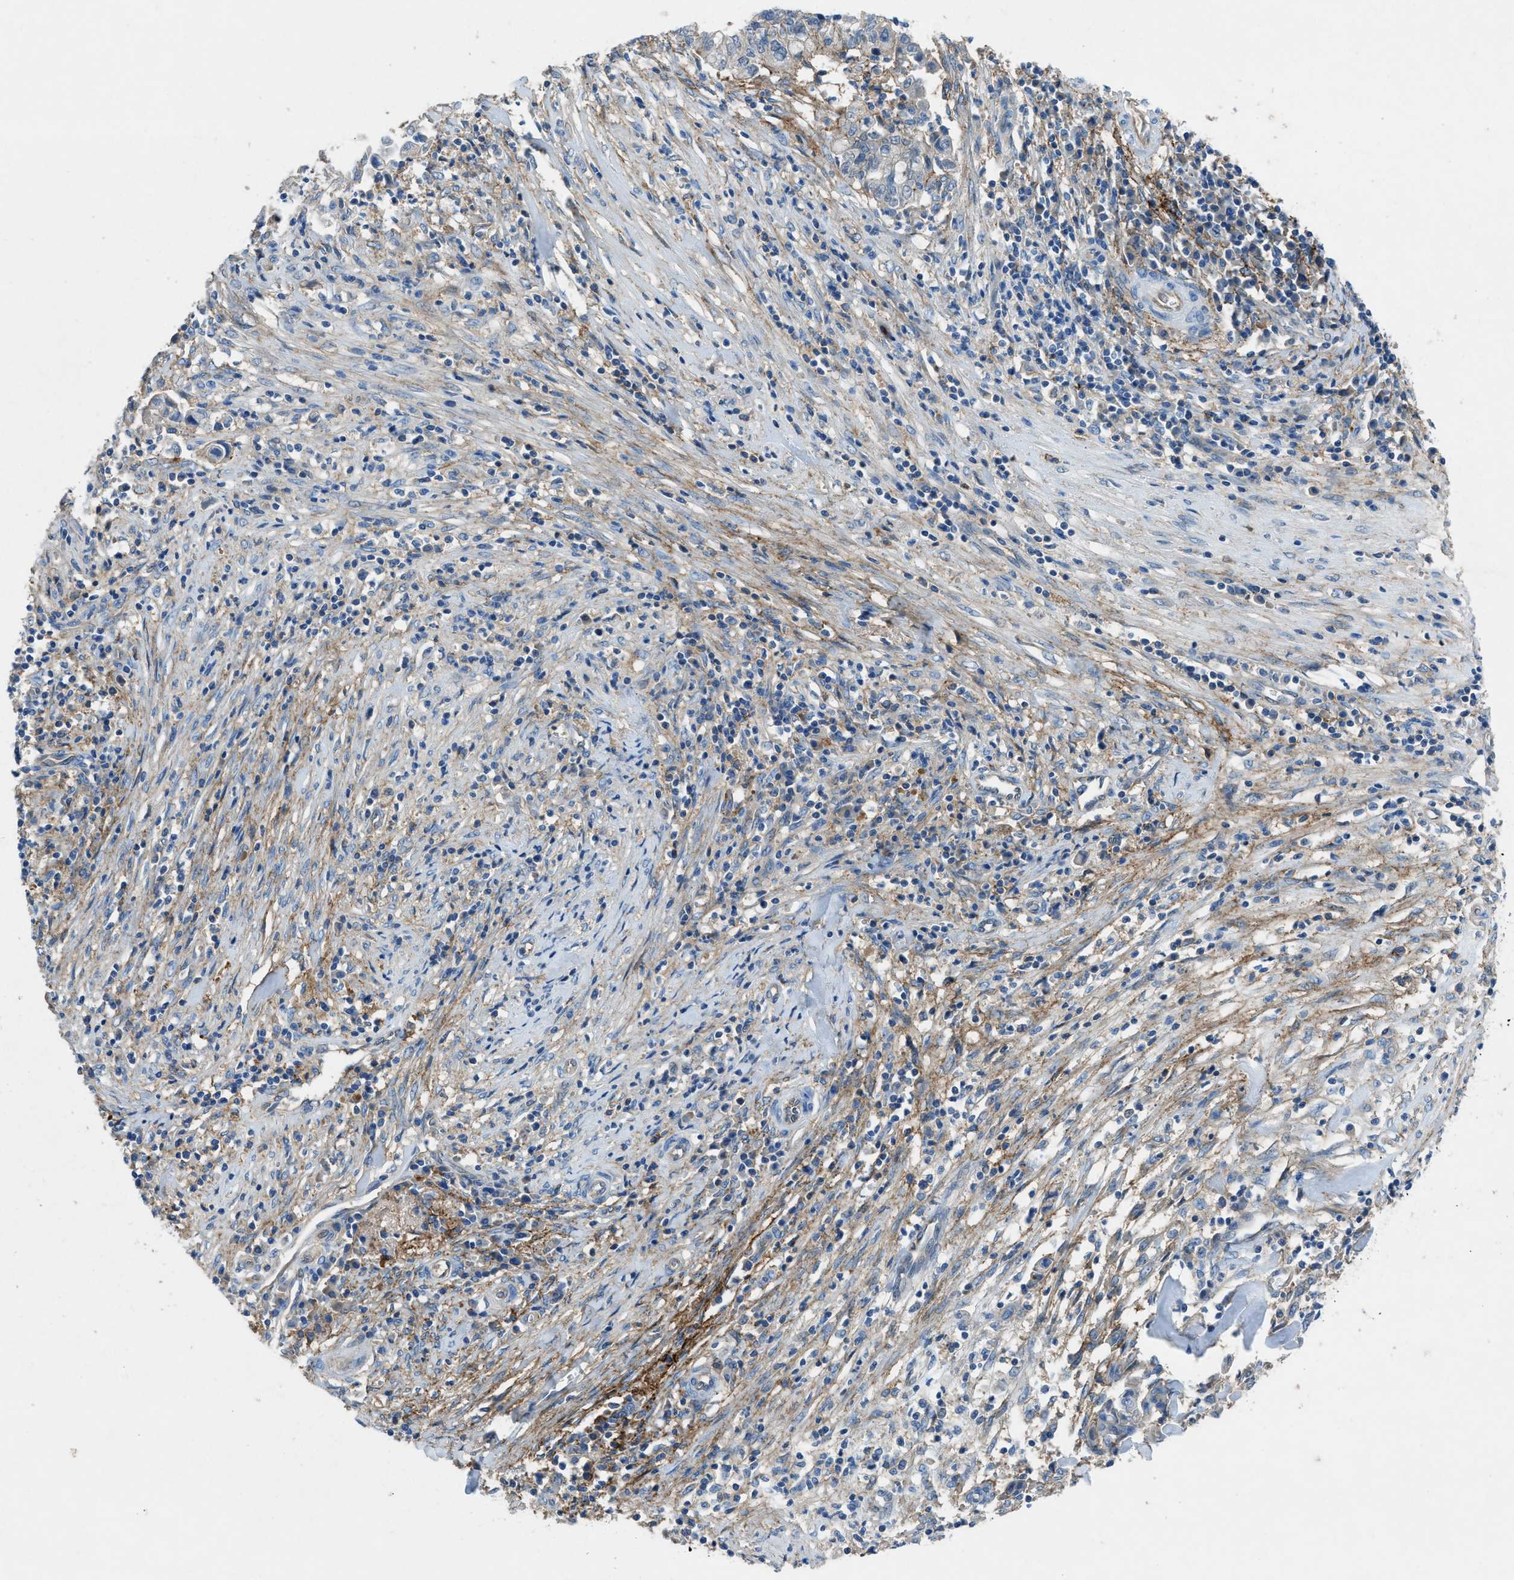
{"staining": {"intensity": "weak", "quantity": "<25%", "location": "cytoplasmic/membranous"}, "tissue": "cervical cancer", "cell_type": "Tumor cells", "image_type": "cancer", "snomed": [{"axis": "morphology", "description": "Adenocarcinoma, NOS"}, {"axis": "topography", "description": "Cervix"}], "caption": "Immunohistochemistry (IHC) of human cervical cancer reveals no positivity in tumor cells. (DAB (3,3'-diaminobenzidine) IHC, high magnification).", "gene": "PTGFRN", "patient": {"sex": "female", "age": 44}}